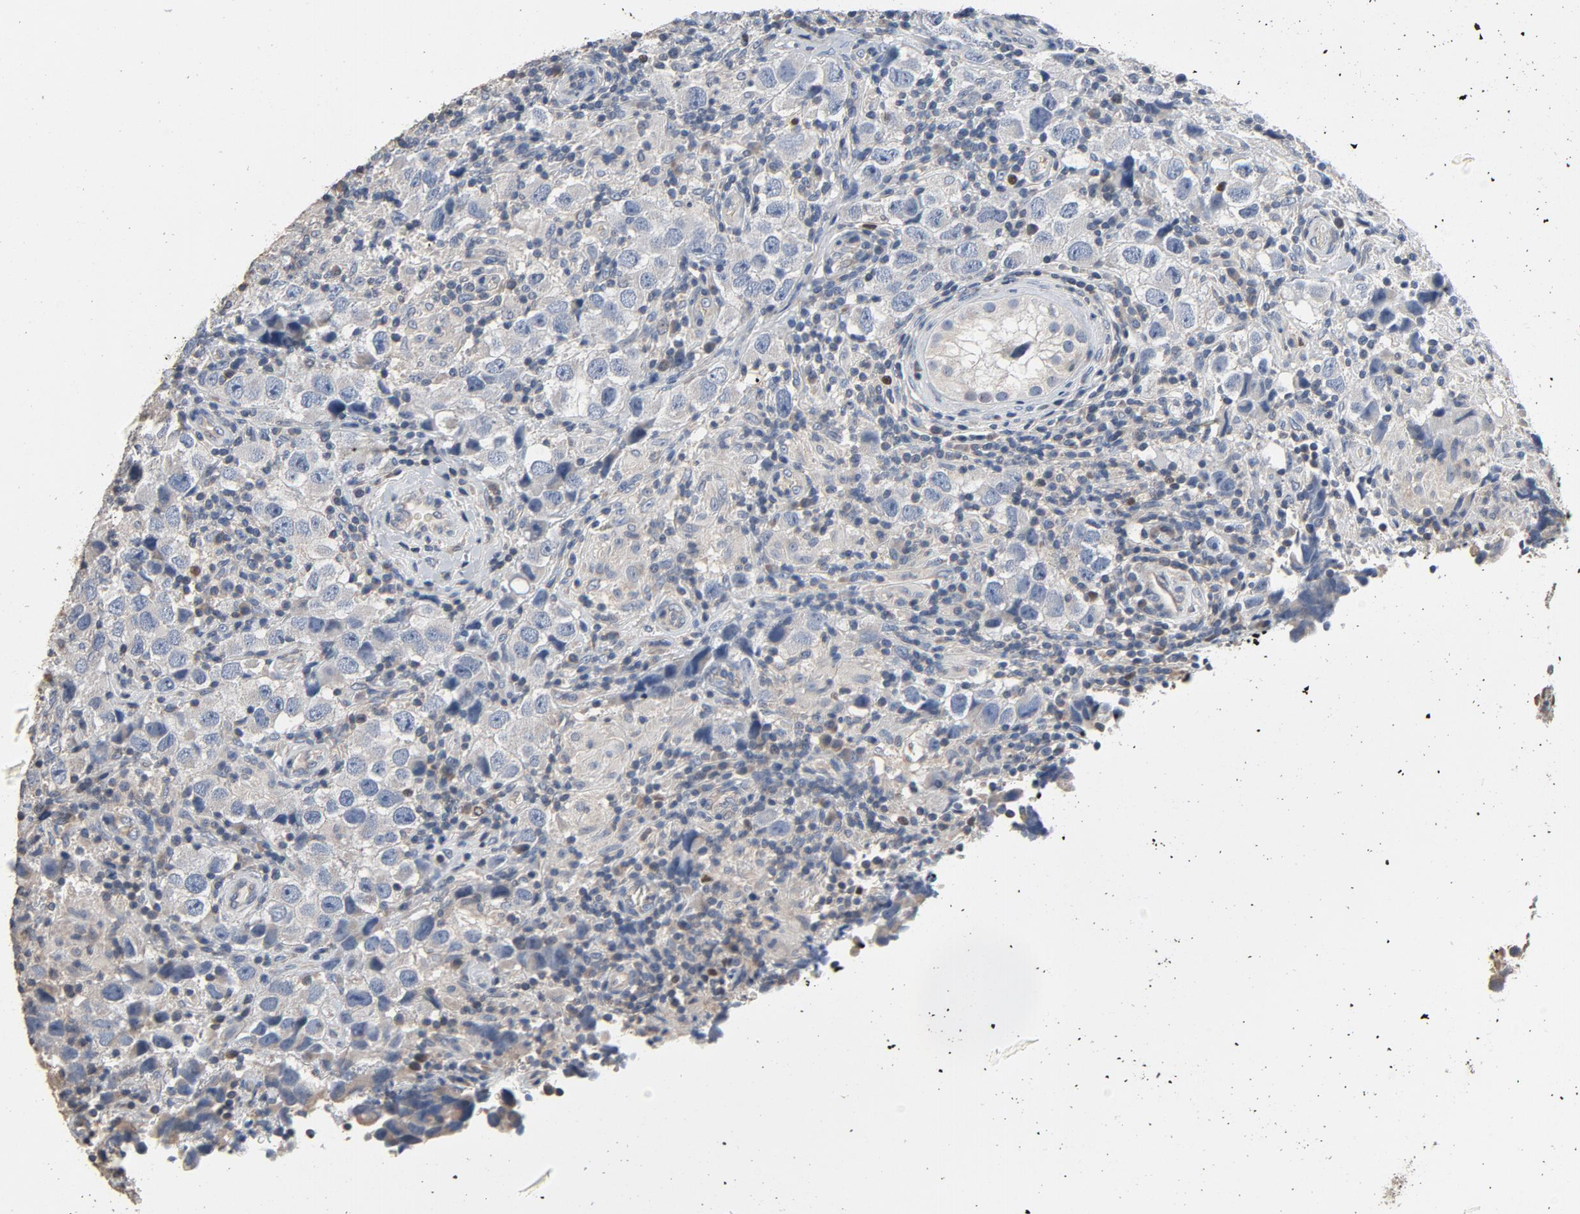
{"staining": {"intensity": "negative", "quantity": "none", "location": "none"}, "tissue": "testis cancer", "cell_type": "Tumor cells", "image_type": "cancer", "snomed": [{"axis": "morphology", "description": "Carcinoma, Embryonal, NOS"}, {"axis": "topography", "description": "Testis"}], "caption": "Immunohistochemical staining of testis cancer shows no significant expression in tumor cells.", "gene": "SOX6", "patient": {"sex": "male", "age": 21}}